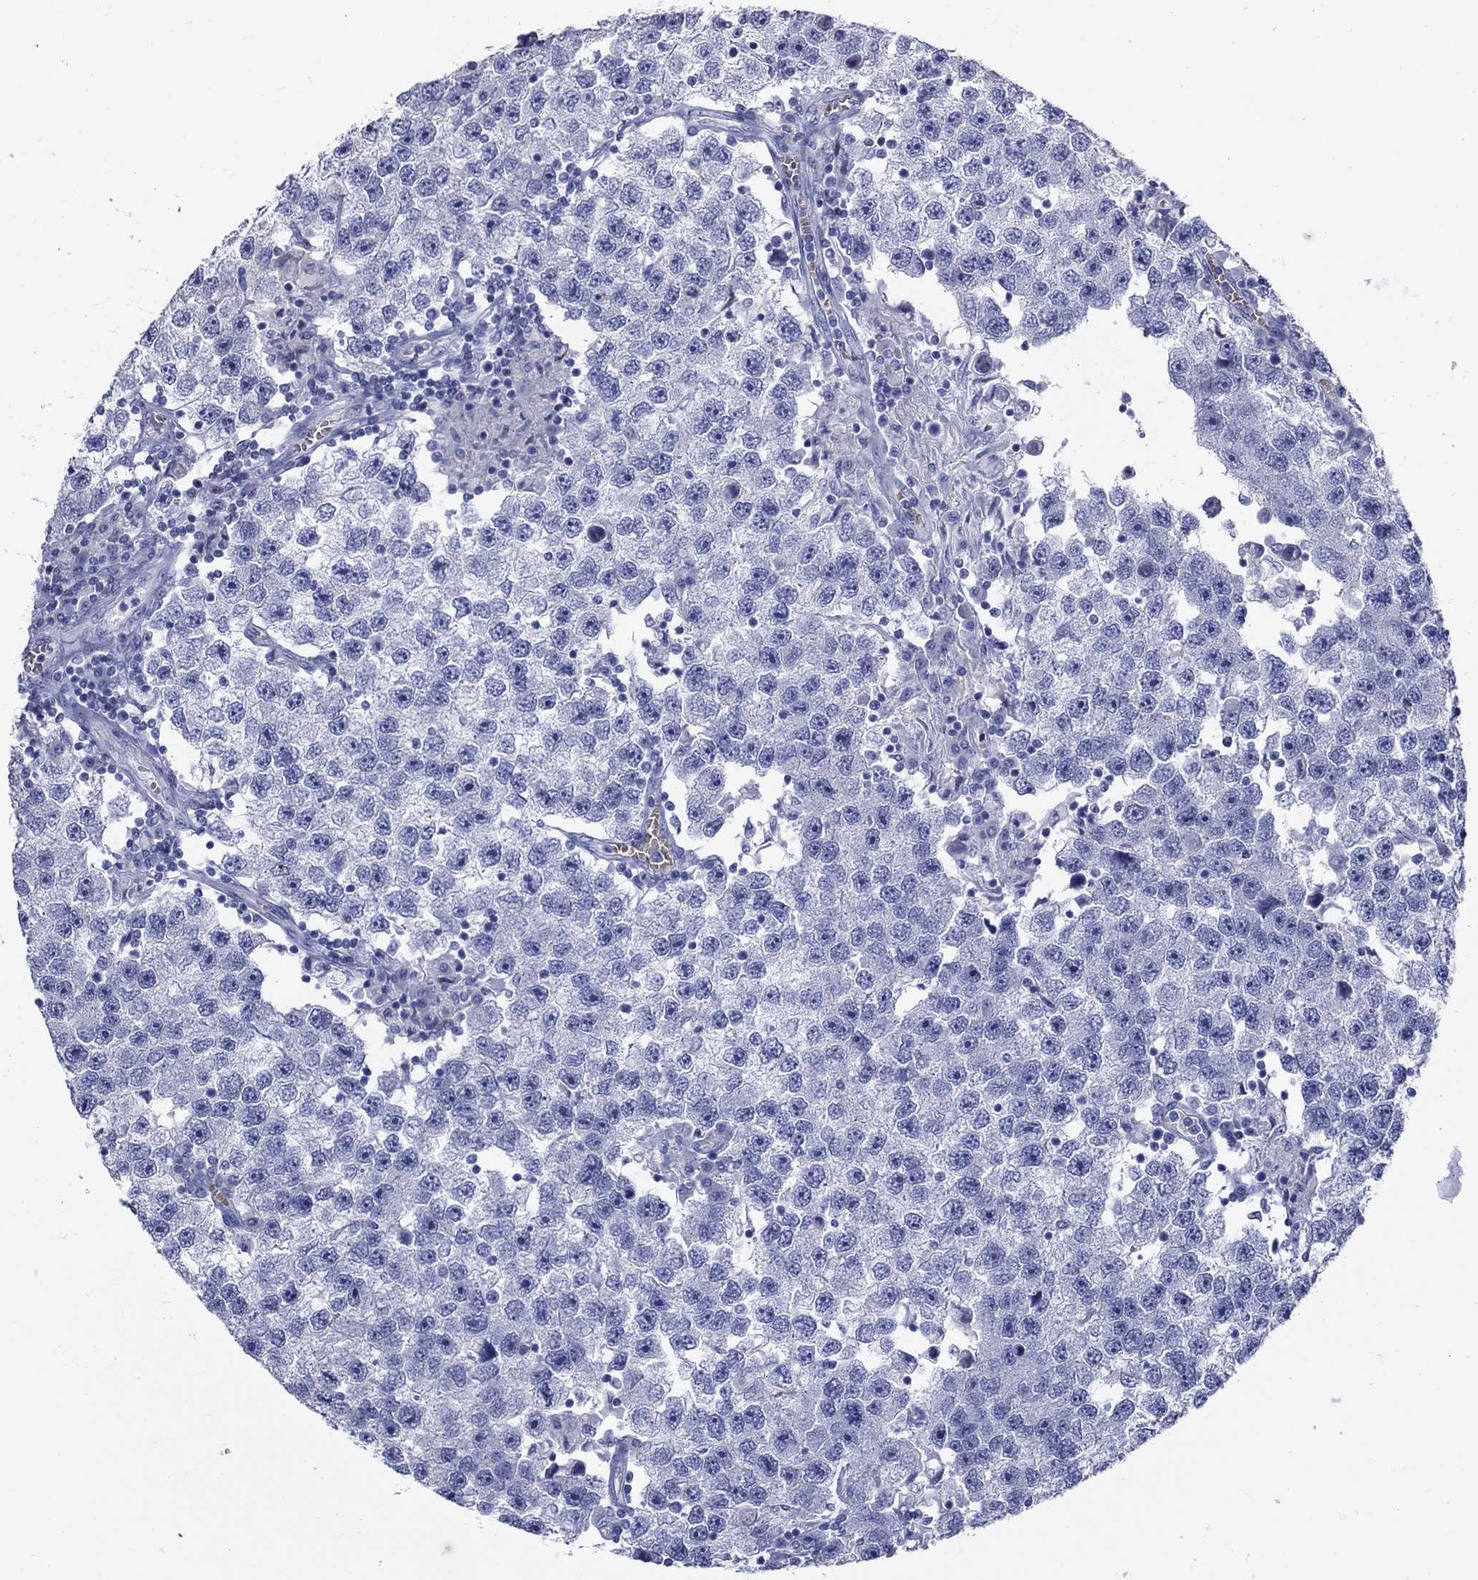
{"staining": {"intensity": "negative", "quantity": "none", "location": "none"}, "tissue": "testis cancer", "cell_type": "Tumor cells", "image_type": "cancer", "snomed": [{"axis": "morphology", "description": "Seminoma, NOS"}, {"axis": "topography", "description": "Testis"}], "caption": "Immunohistochemistry (IHC) image of neoplastic tissue: human testis cancer (seminoma) stained with DAB displays no significant protein staining in tumor cells.", "gene": "GUCA1A", "patient": {"sex": "male", "age": 26}}